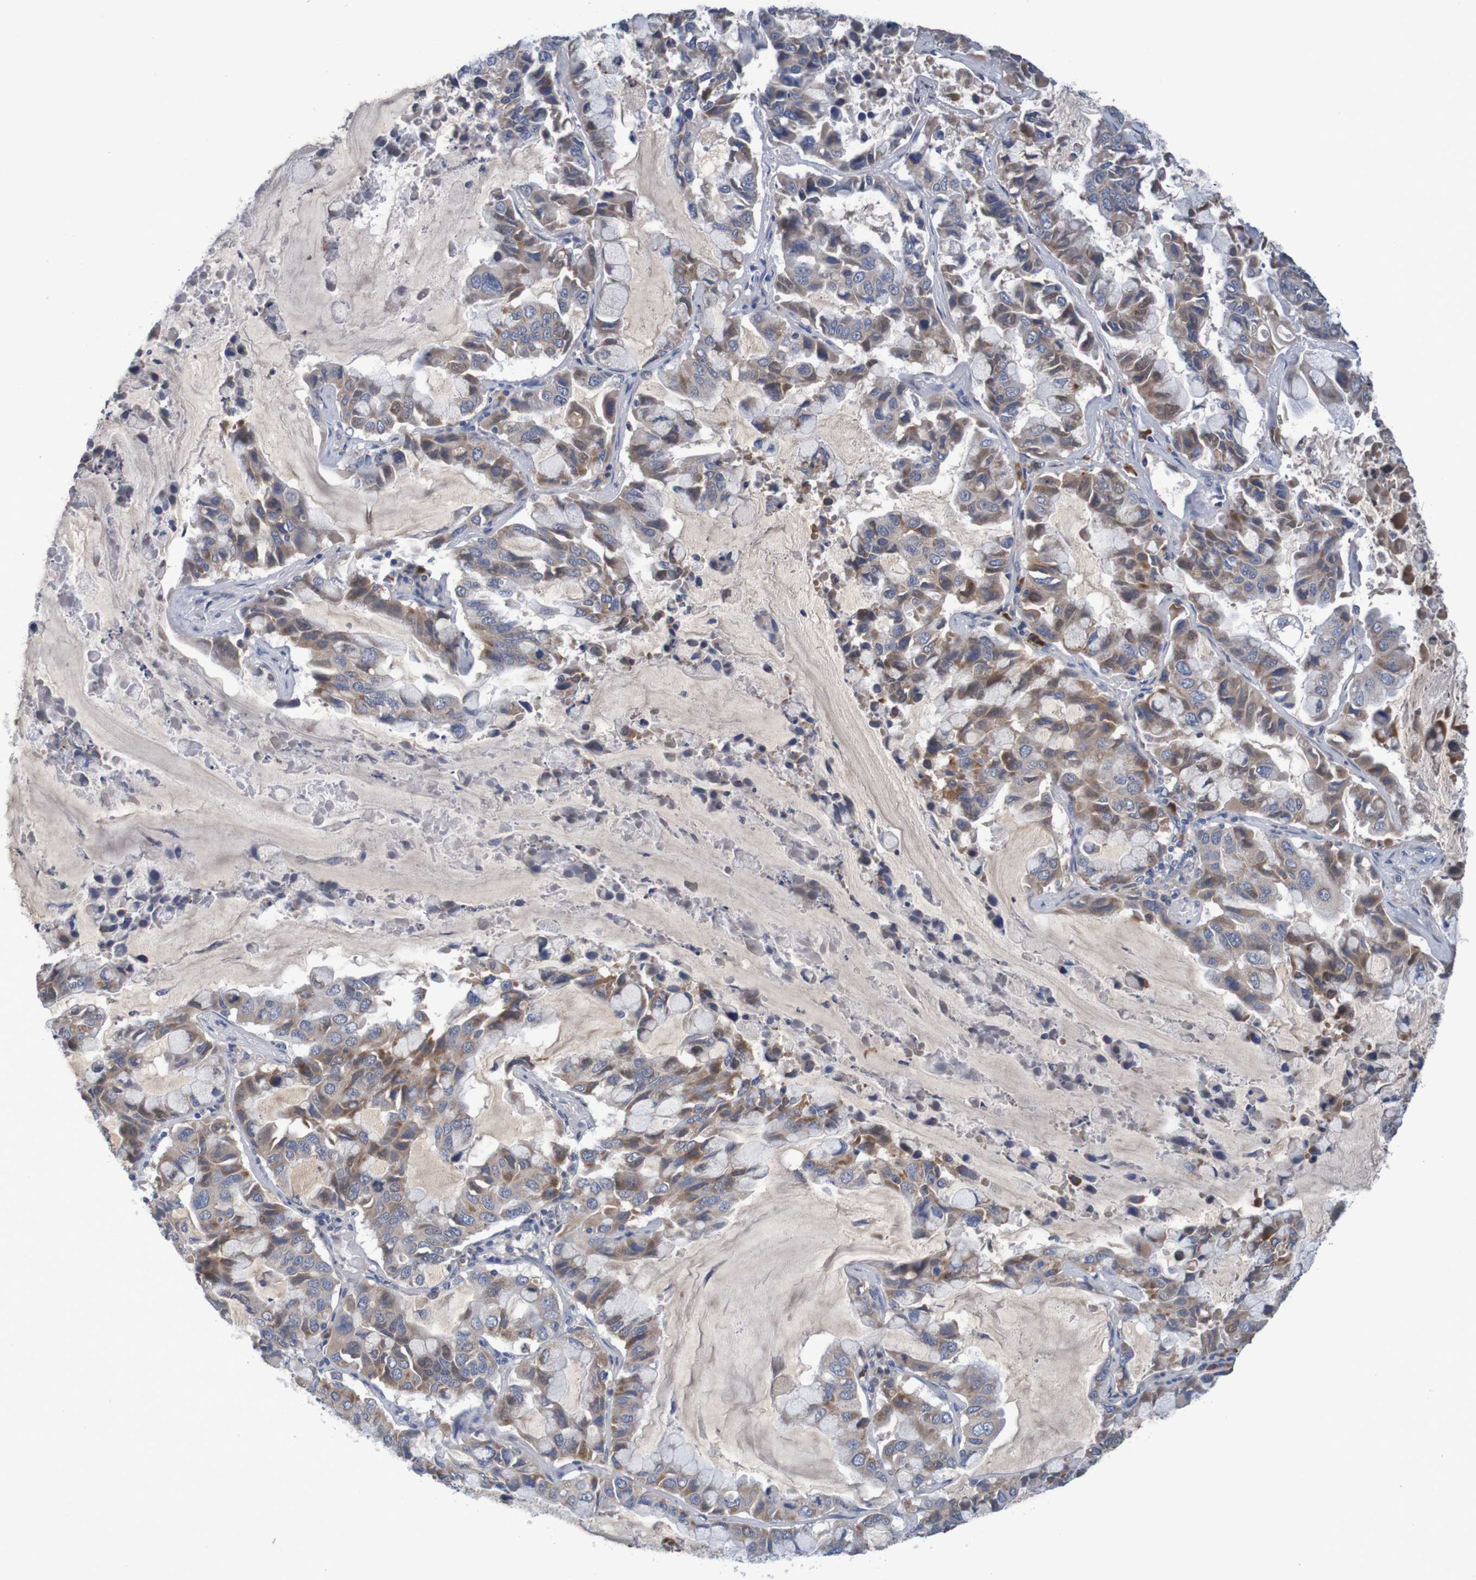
{"staining": {"intensity": "moderate", "quantity": ">75%", "location": "cytoplasmic/membranous"}, "tissue": "lung cancer", "cell_type": "Tumor cells", "image_type": "cancer", "snomed": [{"axis": "morphology", "description": "Adenocarcinoma, NOS"}, {"axis": "topography", "description": "Lung"}], "caption": "Protein expression analysis of adenocarcinoma (lung) displays moderate cytoplasmic/membranous expression in about >75% of tumor cells.", "gene": "LTA", "patient": {"sex": "male", "age": 64}}